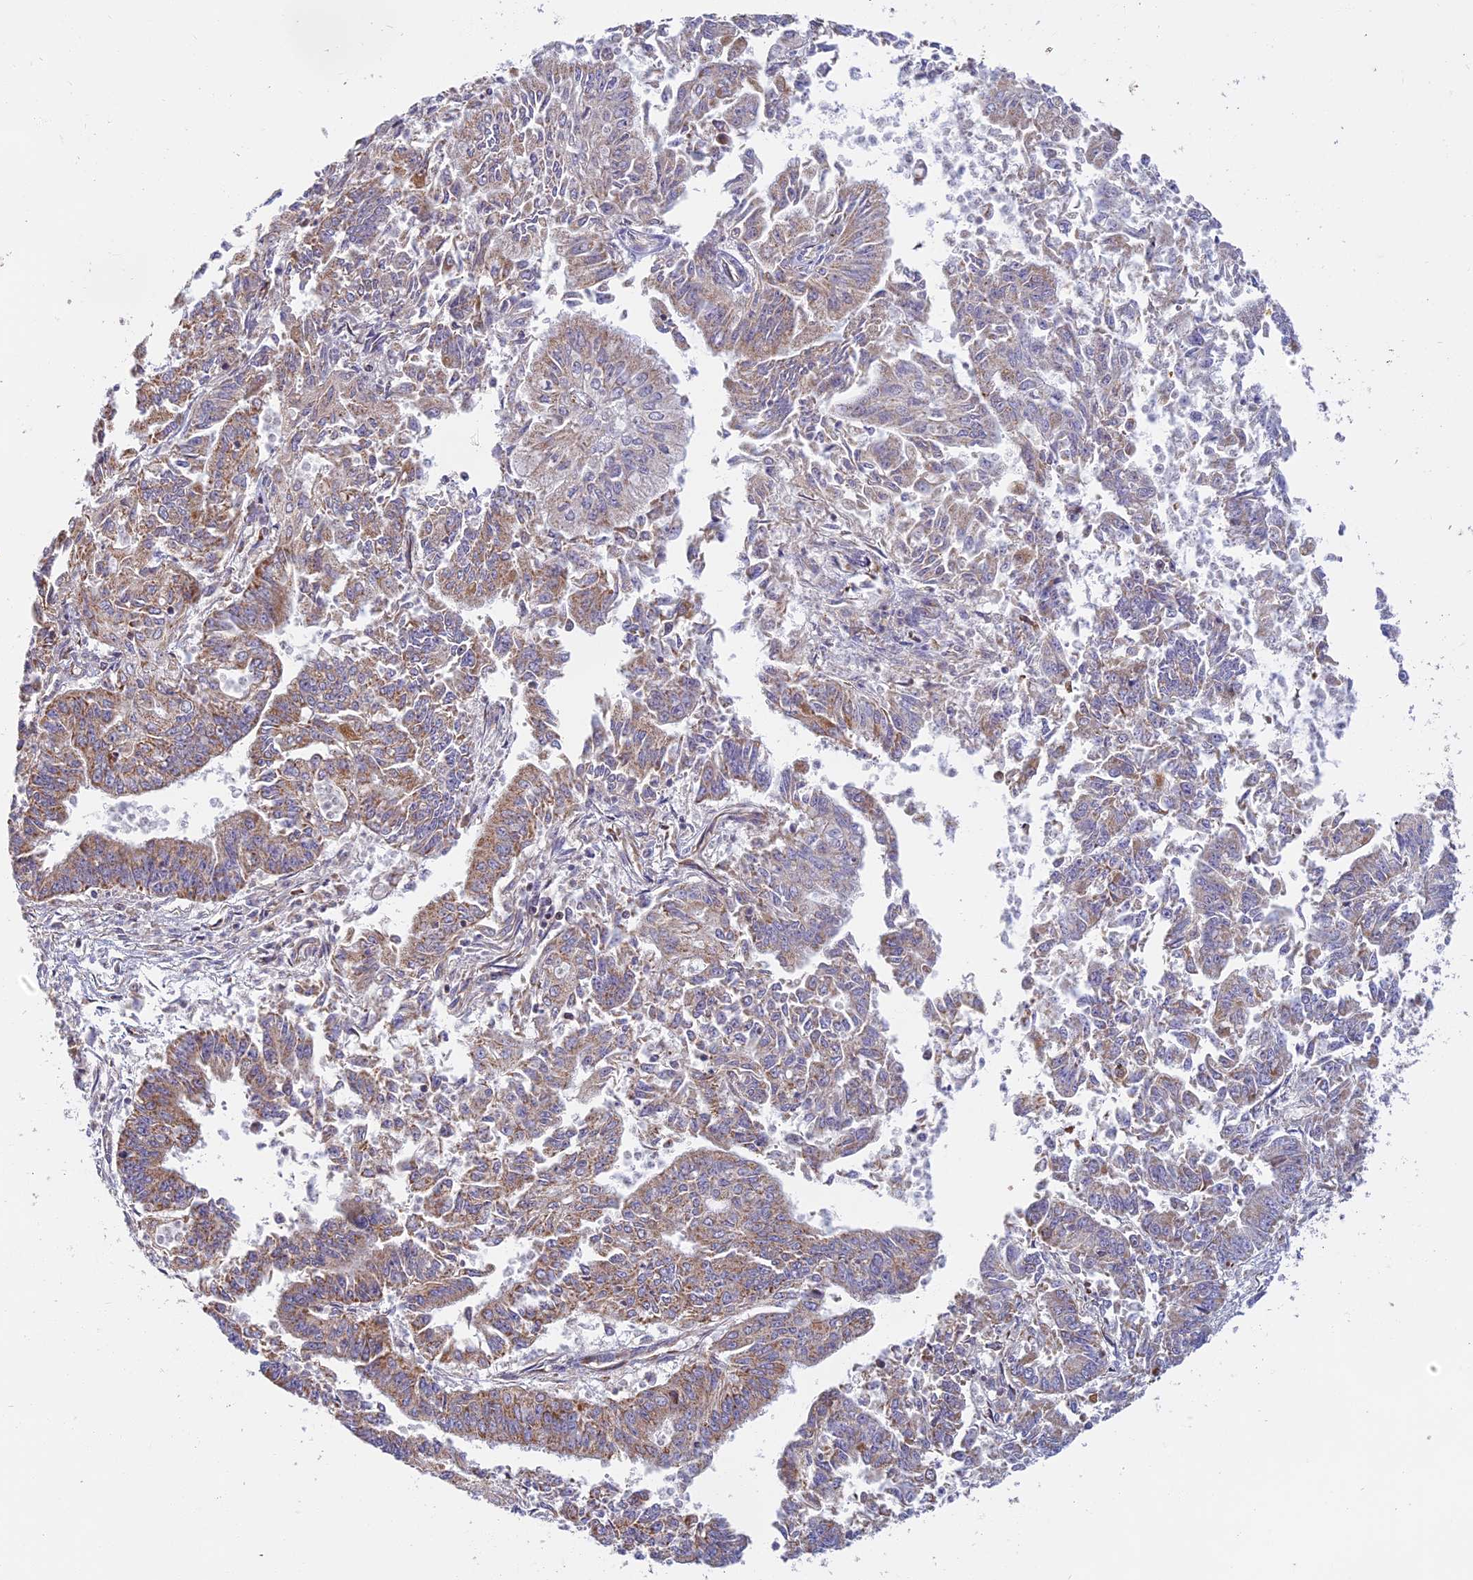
{"staining": {"intensity": "weak", "quantity": "25%-75%", "location": "cytoplasmic/membranous"}, "tissue": "endometrial cancer", "cell_type": "Tumor cells", "image_type": "cancer", "snomed": [{"axis": "morphology", "description": "Adenocarcinoma, NOS"}, {"axis": "topography", "description": "Endometrium"}], "caption": "About 25%-75% of tumor cells in endometrial adenocarcinoma demonstrate weak cytoplasmic/membranous protein expression as visualized by brown immunohistochemical staining.", "gene": "EDAR", "patient": {"sex": "female", "age": 73}}